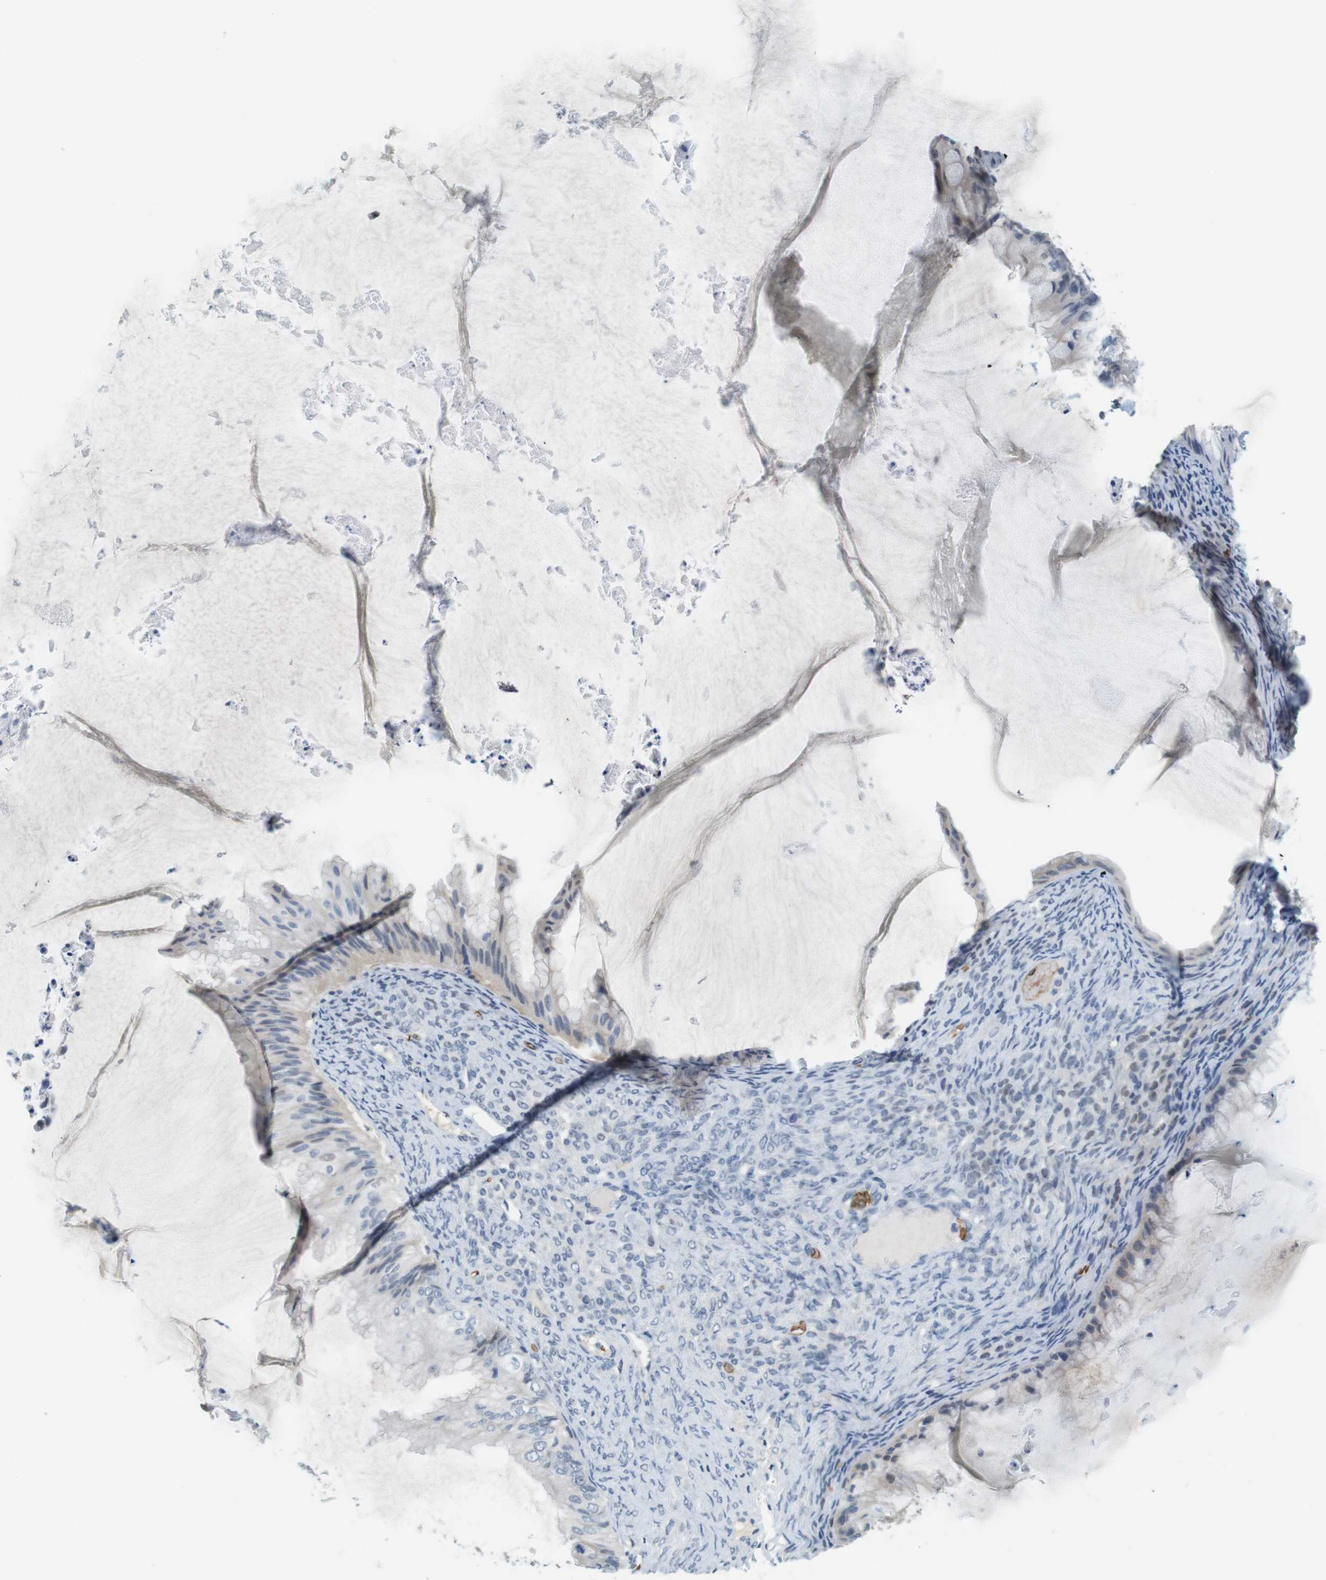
{"staining": {"intensity": "negative", "quantity": "none", "location": "none"}, "tissue": "ovarian cancer", "cell_type": "Tumor cells", "image_type": "cancer", "snomed": [{"axis": "morphology", "description": "Cystadenocarcinoma, mucinous, NOS"}, {"axis": "topography", "description": "Ovary"}], "caption": "An image of human ovarian mucinous cystadenocarcinoma is negative for staining in tumor cells. Brightfield microscopy of immunohistochemistry (IHC) stained with DAB (3,3'-diaminobenzidine) (brown) and hematoxylin (blue), captured at high magnification.", "gene": "SLC4A1", "patient": {"sex": "female", "age": 61}}